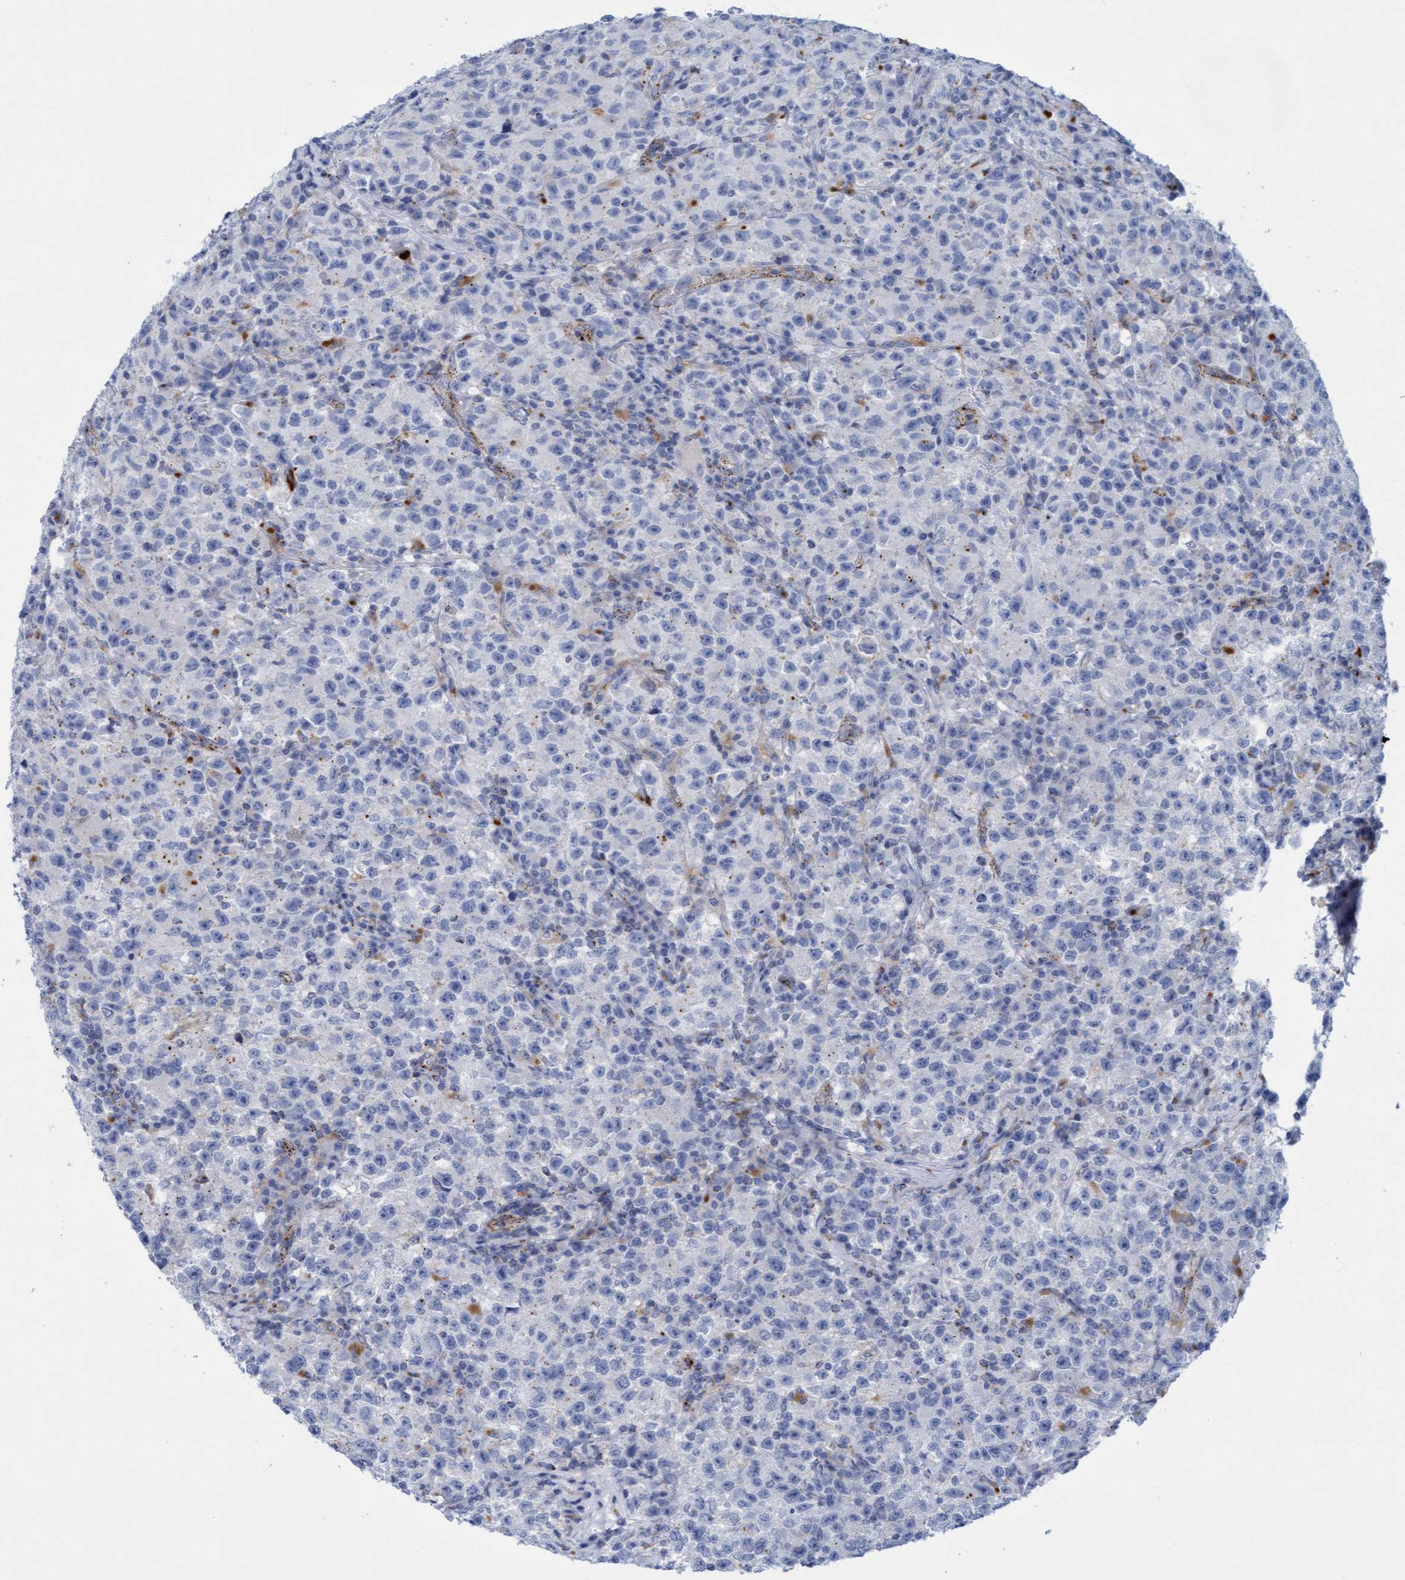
{"staining": {"intensity": "negative", "quantity": "none", "location": "none"}, "tissue": "testis cancer", "cell_type": "Tumor cells", "image_type": "cancer", "snomed": [{"axis": "morphology", "description": "Seminoma, NOS"}, {"axis": "topography", "description": "Testis"}], "caption": "Immunohistochemistry (IHC) image of neoplastic tissue: testis seminoma stained with DAB (3,3'-diaminobenzidine) shows no significant protein staining in tumor cells.", "gene": "SGSH", "patient": {"sex": "male", "age": 22}}